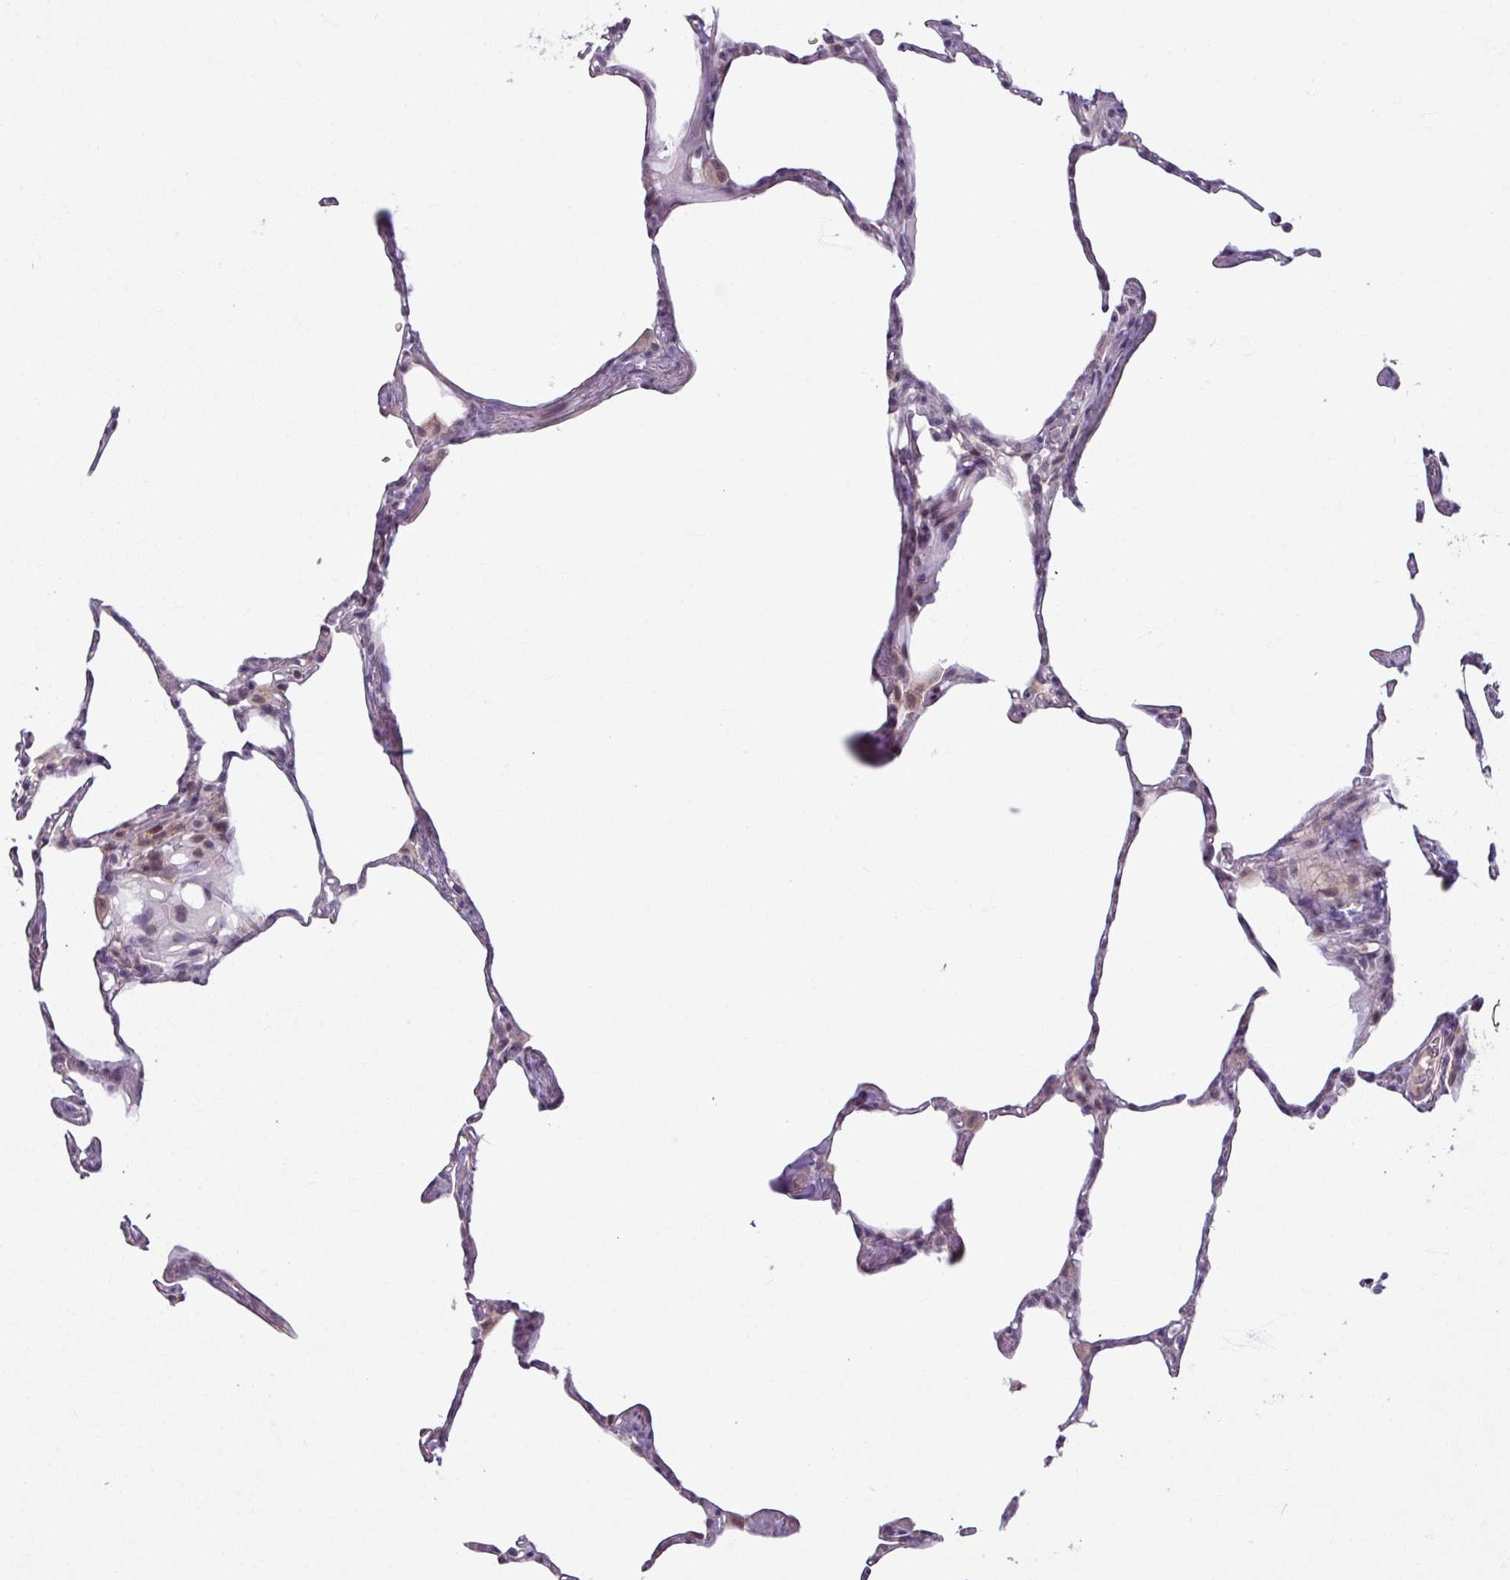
{"staining": {"intensity": "weak", "quantity": "<25%", "location": "nuclear"}, "tissue": "lung", "cell_type": "Alveolar cells", "image_type": "normal", "snomed": [{"axis": "morphology", "description": "Normal tissue, NOS"}, {"axis": "topography", "description": "Lung"}], "caption": "A photomicrograph of human lung is negative for staining in alveolar cells. (Stains: DAB IHC with hematoxylin counter stain, Microscopy: brightfield microscopy at high magnification).", "gene": "OGFOD3", "patient": {"sex": "male", "age": 65}}